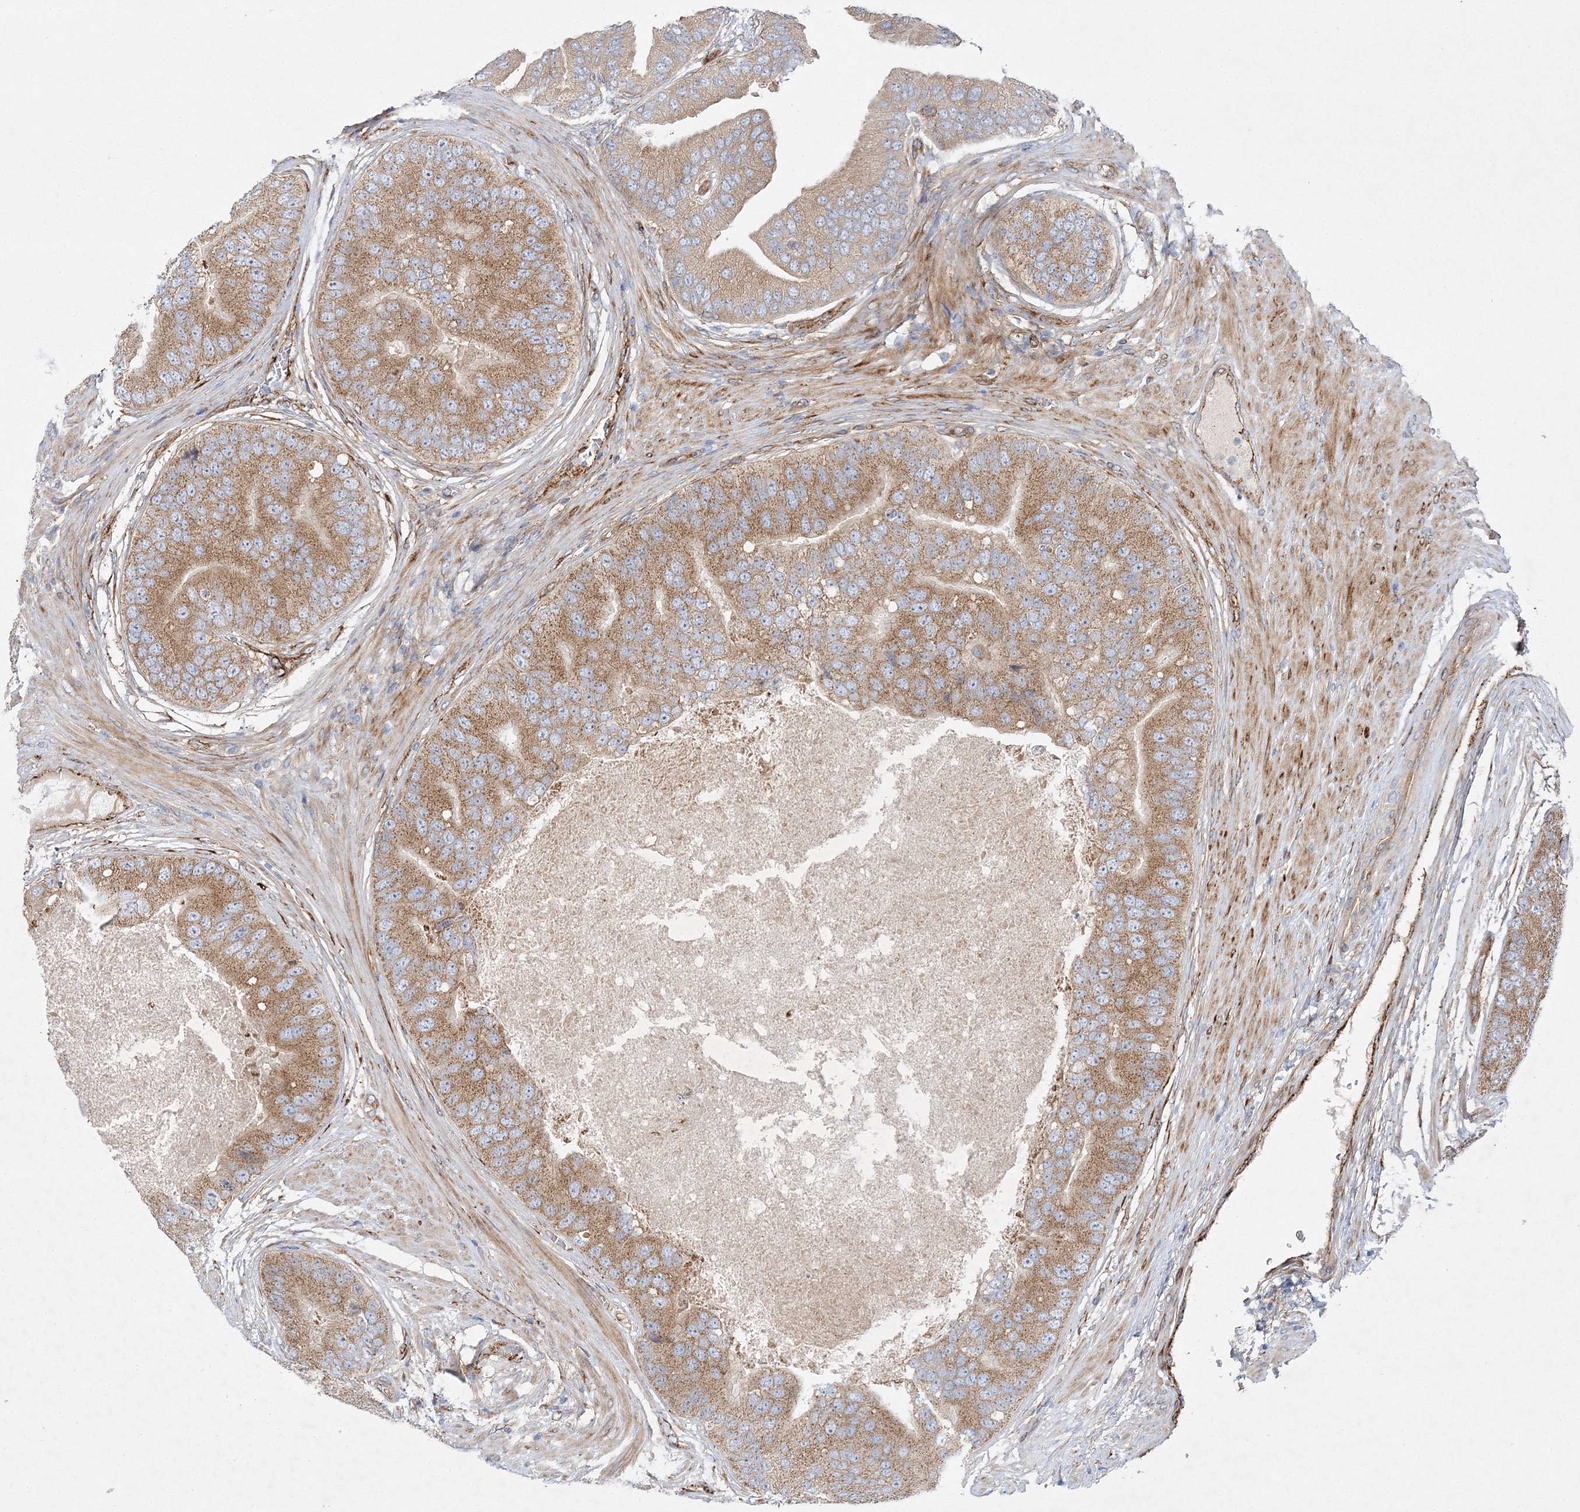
{"staining": {"intensity": "moderate", "quantity": ">75%", "location": "cytoplasmic/membranous"}, "tissue": "prostate cancer", "cell_type": "Tumor cells", "image_type": "cancer", "snomed": [{"axis": "morphology", "description": "Adenocarcinoma, High grade"}, {"axis": "topography", "description": "Prostate"}], "caption": "IHC photomicrograph of neoplastic tissue: prostate cancer (high-grade adenocarcinoma) stained using immunohistochemistry (IHC) displays medium levels of moderate protein expression localized specifically in the cytoplasmic/membranous of tumor cells, appearing as a cytoplasmic/membranous brown color.", "gene": "ZFYVE16", "patient": {"sex": "male", "age": 70}}